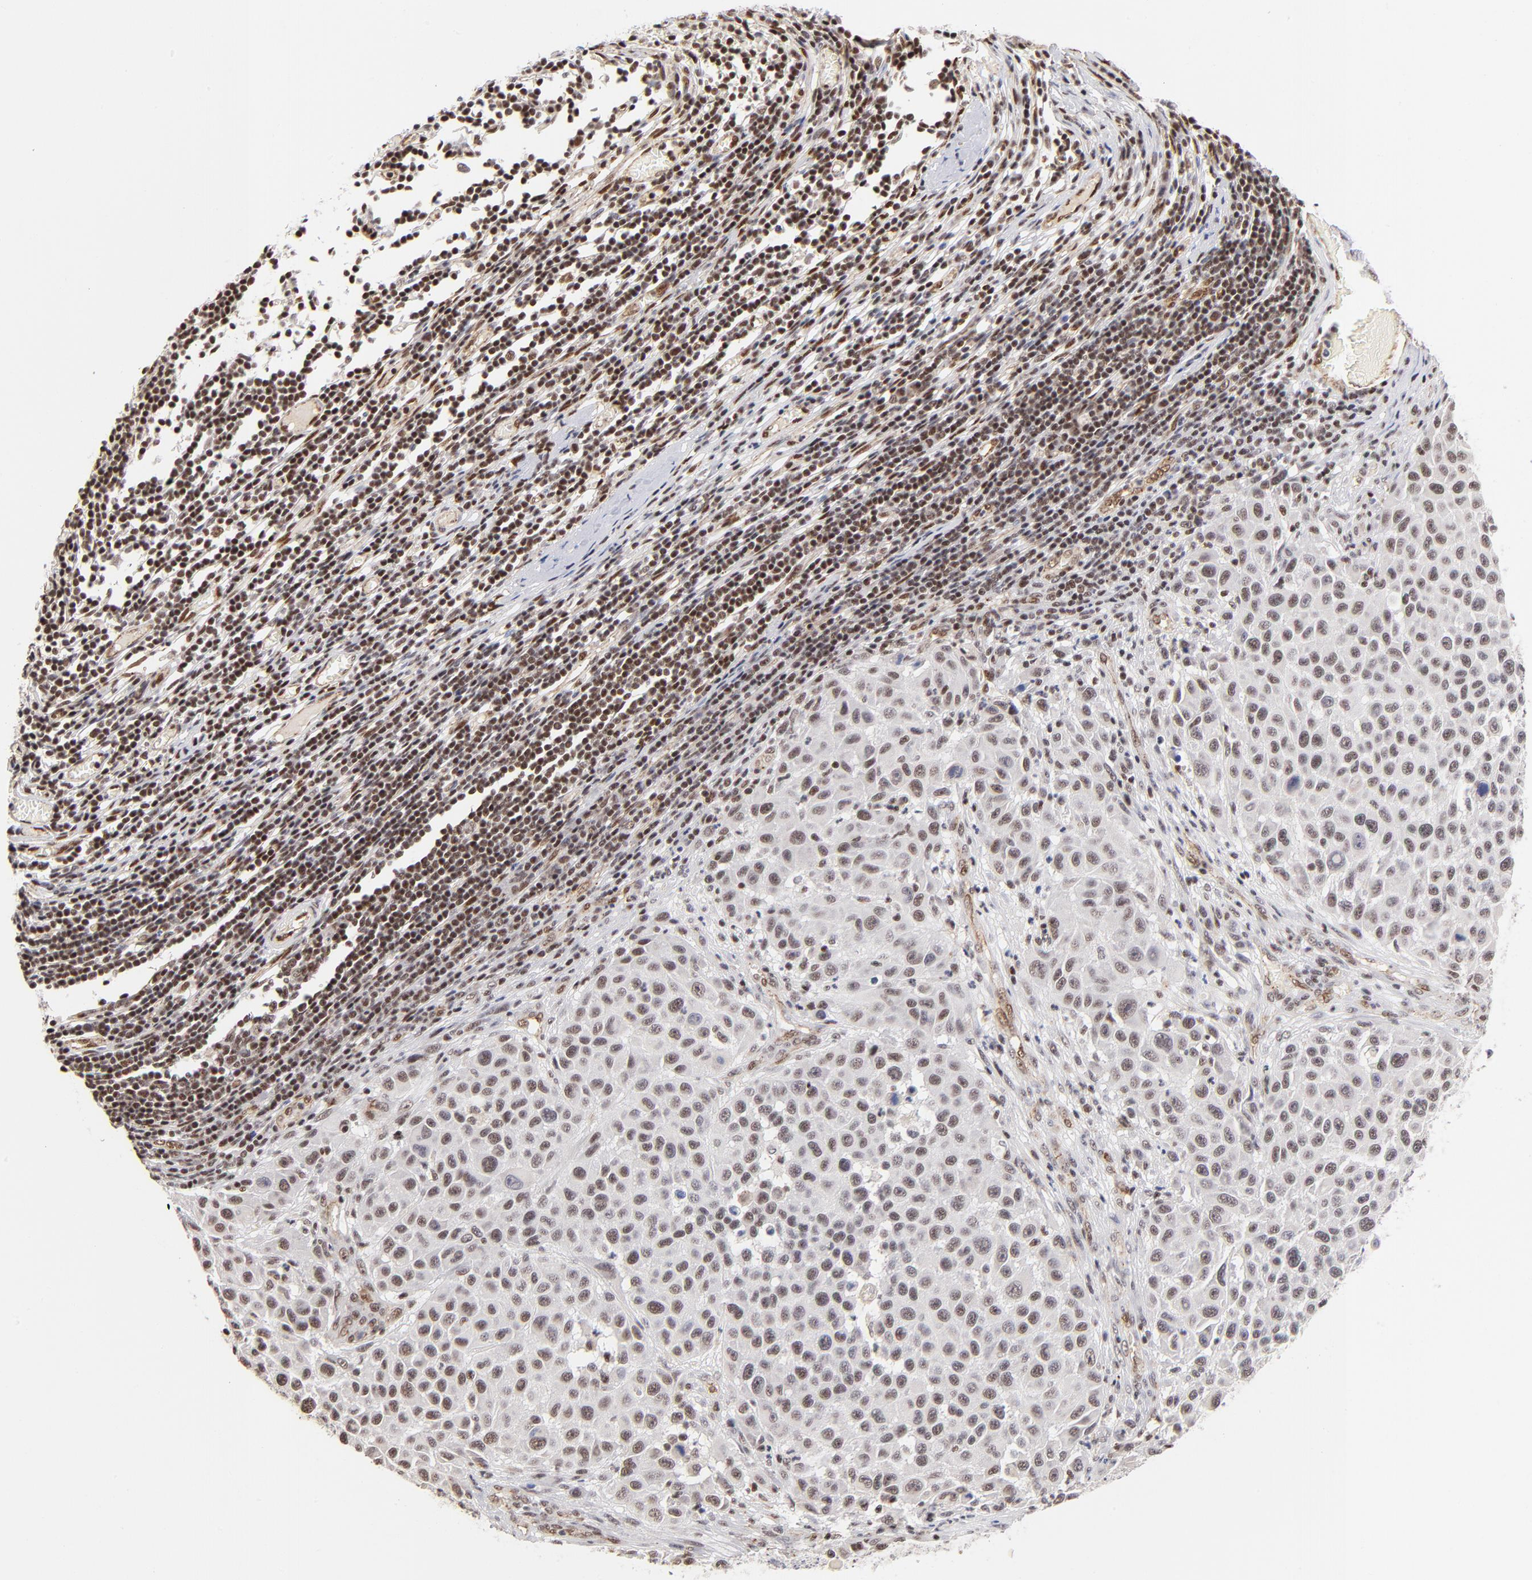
{"staining": {"intensity": "negative", "quantity": "none", "location": "none"}, "tissue": "melanoma", "cell_type": "Tumor cells", "image_type": "cancer", "snomed": [{"axis": "morphology", "description": "Malignant melanoma, Metastatic site"}, {"axis": "topography", "description": "Lymph node"}], "caption": "Immunohistochemistry of human melanoma demonstrates no positivity in tumor cells.", "gene": "GABPA", "patient": {"sex": "male", "age": 61}}